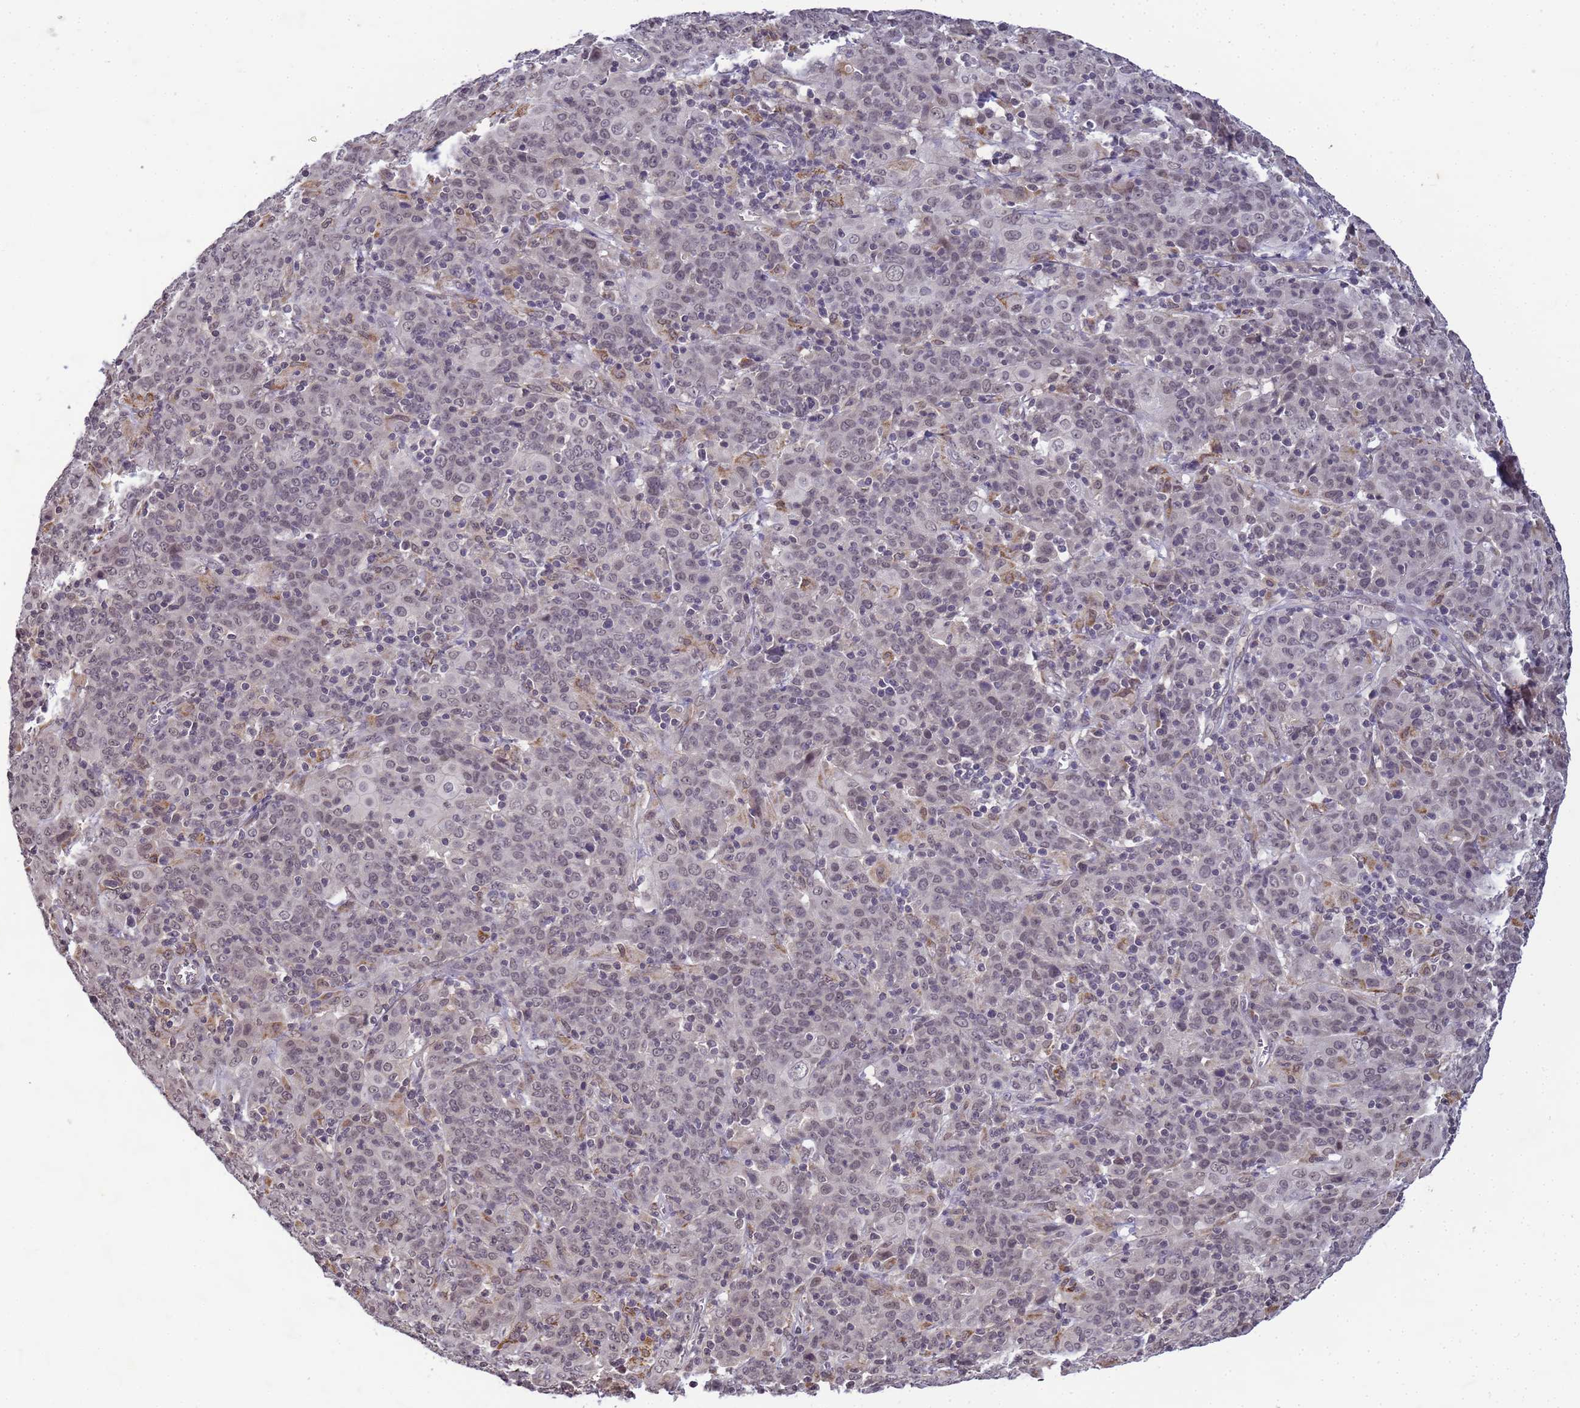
{"staining": {"intensity": "negative", "quantity": "none", "location": "none"}, "tissue": "cervical cancer", "cell_type": "Tumor cells", "image_type": "cancer", "snomed": [{"axis": "morphology", "description": "Squamous cell carcinoma, NOS"}, {"axis": "topography", "description": "Cervix"}], "caption": "IHC image of squamous cell carcinoma (cervical) stained for a protein (brown), which demonstrates no staining in tumor cells.", "gene": "MYL7", "patient": {"sex": "female", "age": 67}}